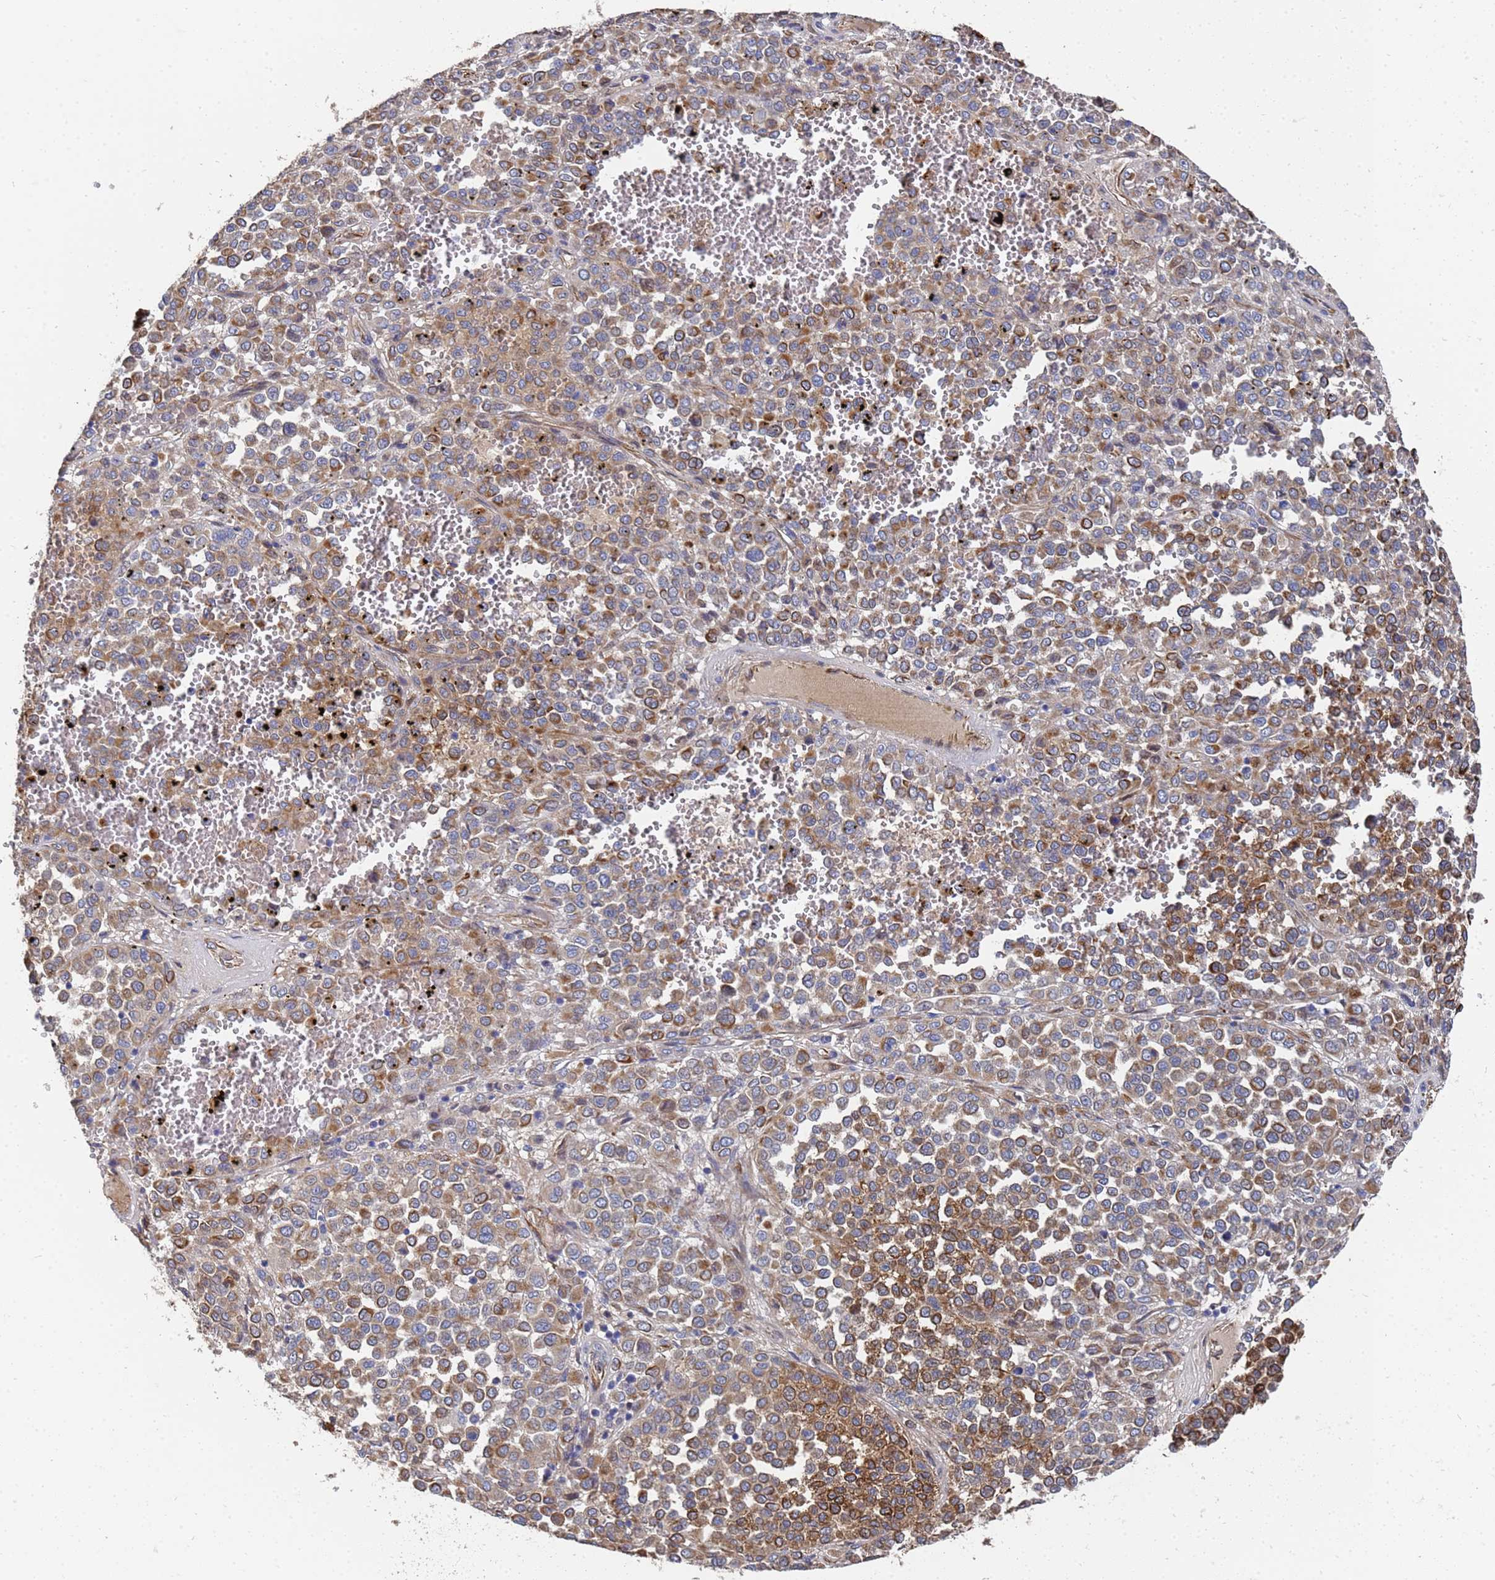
{"staining": {"intensity": "moderate", "quantity": ">75%", "location": "cytoplasmic/membranous"}, "tissue": "melanoma", "cell_type": "Tumor cells", "image_type": "cancer", "snomed": [{"axis": "morphology", "description": "Malignant melanoma, Metastatic site"}, {"axis": "topography", "description": "Pancreas"}], "caption": "Moderate cytoplasmic/membranous protein expression is seen in about >75% of tumor cells in malignant melanoma (metastatic site). (IHC, brightfield microscopy, high magnification).", "gene": "SYT13", "patient": {"sex": "female", "age": 30}}